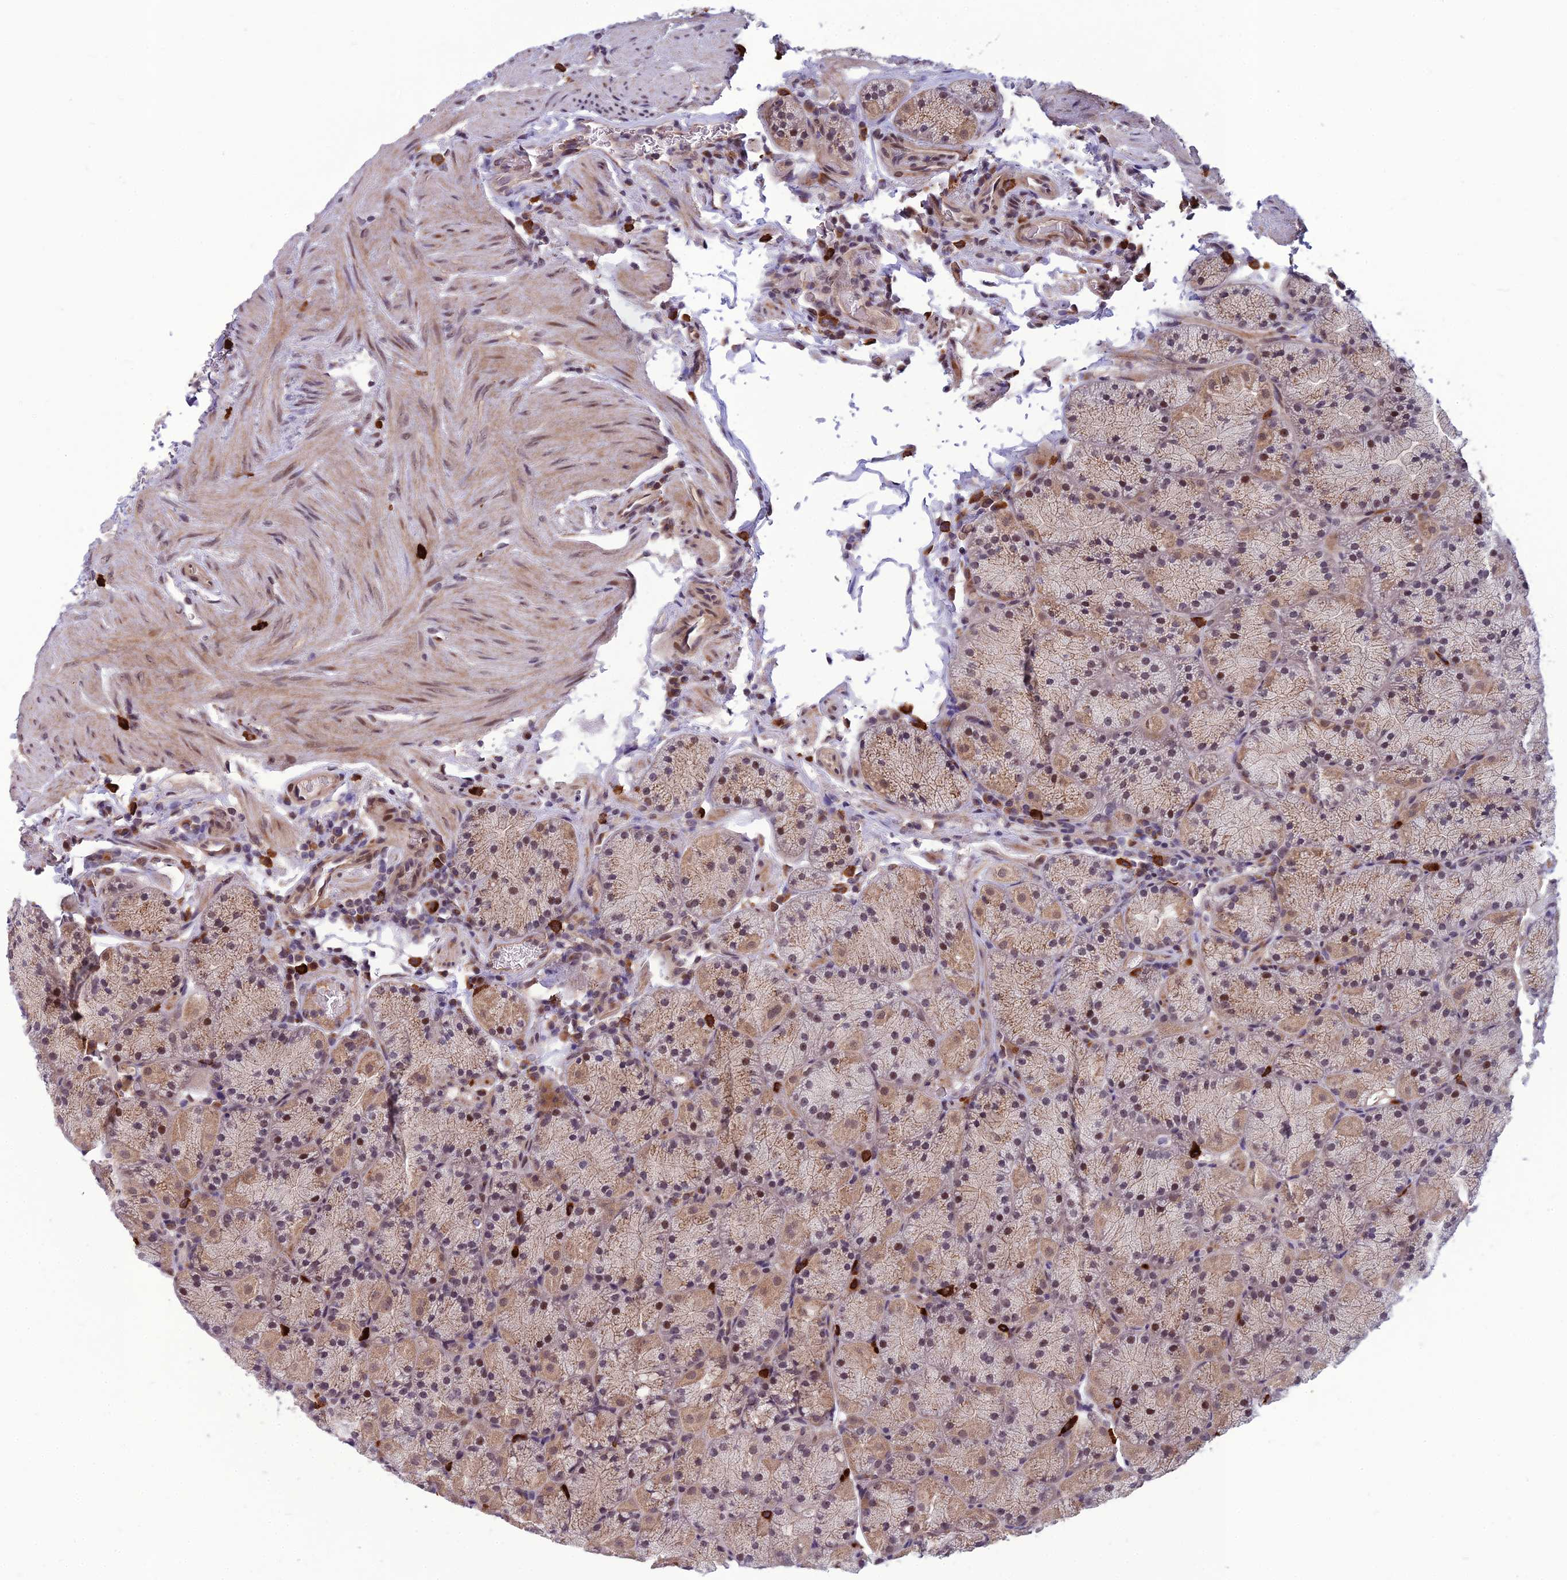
{"staining": {"intensity": "moderate", "quantity": ">75%", "location": "cytoplasmic/membranous,nuclear"}, "tissue": "stomach", "cell_type": "Glandular cells", "image_type": "normal", "snomed": [{"axis": "morphology", "description": "Normal tissue, NOS"}, {"axis": "topography", "description": "Stomach, upper"}, {"axis": "topography", "description": "Stomach, lower"}], "caption": "High-magnification brightfield microscopy of normal stomach stained with DAB (brown) and counterstained with hematoxylin (blue). glandular cells exhibit moderate cytoplasmic/membranous,nuclear staining is present in about>75% of cells.", "gene": "FBRS", "patient": {"sex": "male", "age": 80}}